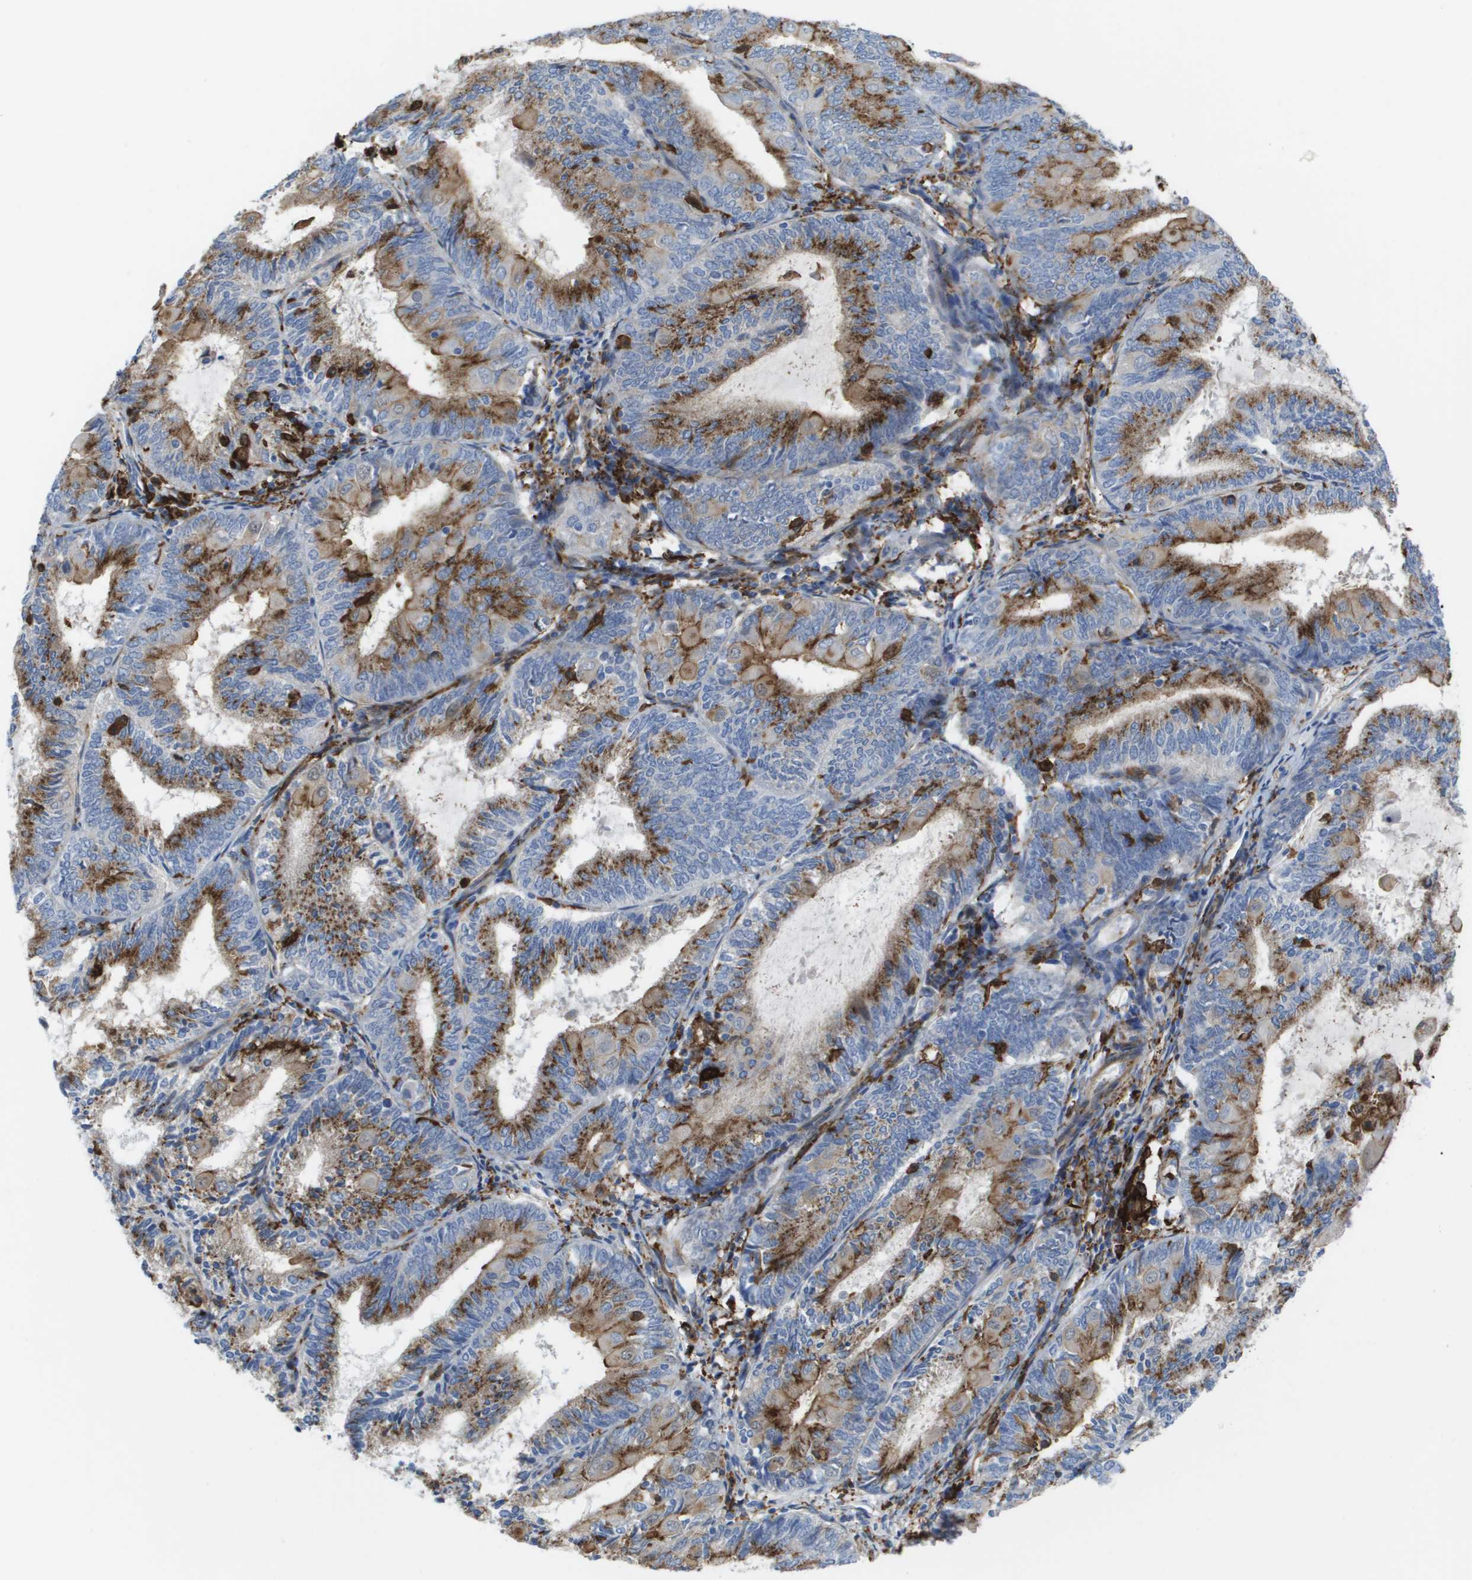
{"staining": {"intensity": "moderate", "quantity": ">75%", "location": "cytoplasmic/membranous"}, "tissue": "endometrial cancer", "cell_type": "Tumor cells", "image_type": "cancer", "snomed": [{"axis": "morphology", "description": "Adenocarcinoma, NOS"}, {"axis": "topography", "description": "Endometrium"}], "caption": "The histopathology image demonstrates a brown stain indicating the presence of a protein in the cytoplasmic/membranous of tumor cells in endometrial cancer (adenocarcinoma).", "gene": "SLC37A2", "patient": {"sex": "female", "age": 81}}